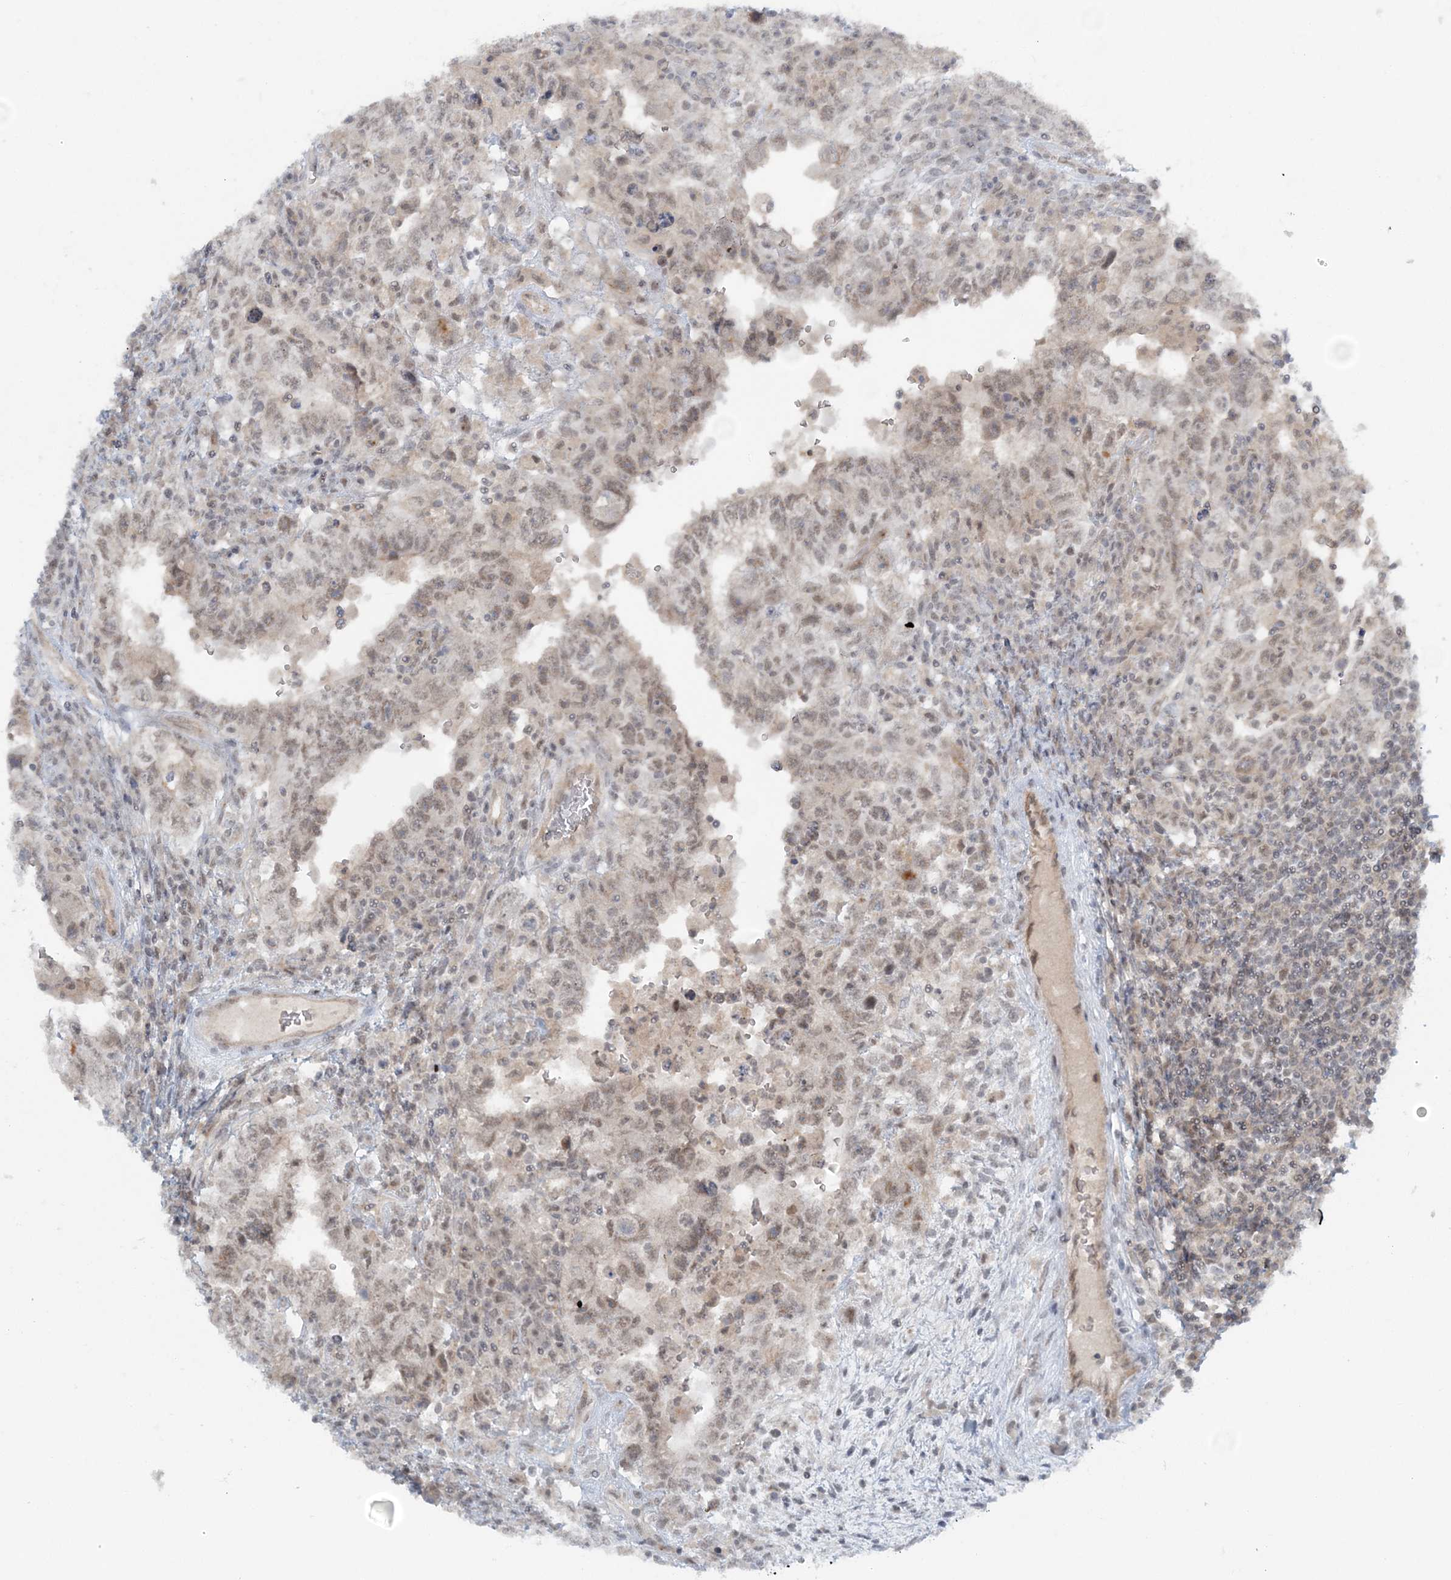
{"staining": {"intensity": "weak", "quantity": "25%-75%", "location": "nuclear"}, "tissue": "testis cancer", "cell_type": "Tumor cells", "image_type": "cancer", "snomed": [{"axis": "morphology", "description": "Carcinoma, Embryonal, NOS"}, {"axis": "topography", "description": "Testis"}], "caption": "An image of testis cancer (embryonal carcinoma) stained for a protein reveals weak nuclear brown staining in tumor cells. The staining was performed using DAB (3,3'-diaminobenzidine), with brown indicating positive protein expression. Nuclei are stained blue with hematoxylin.", "gene": "ATP11A", "patient": {"sex": "male", "age": 26}}